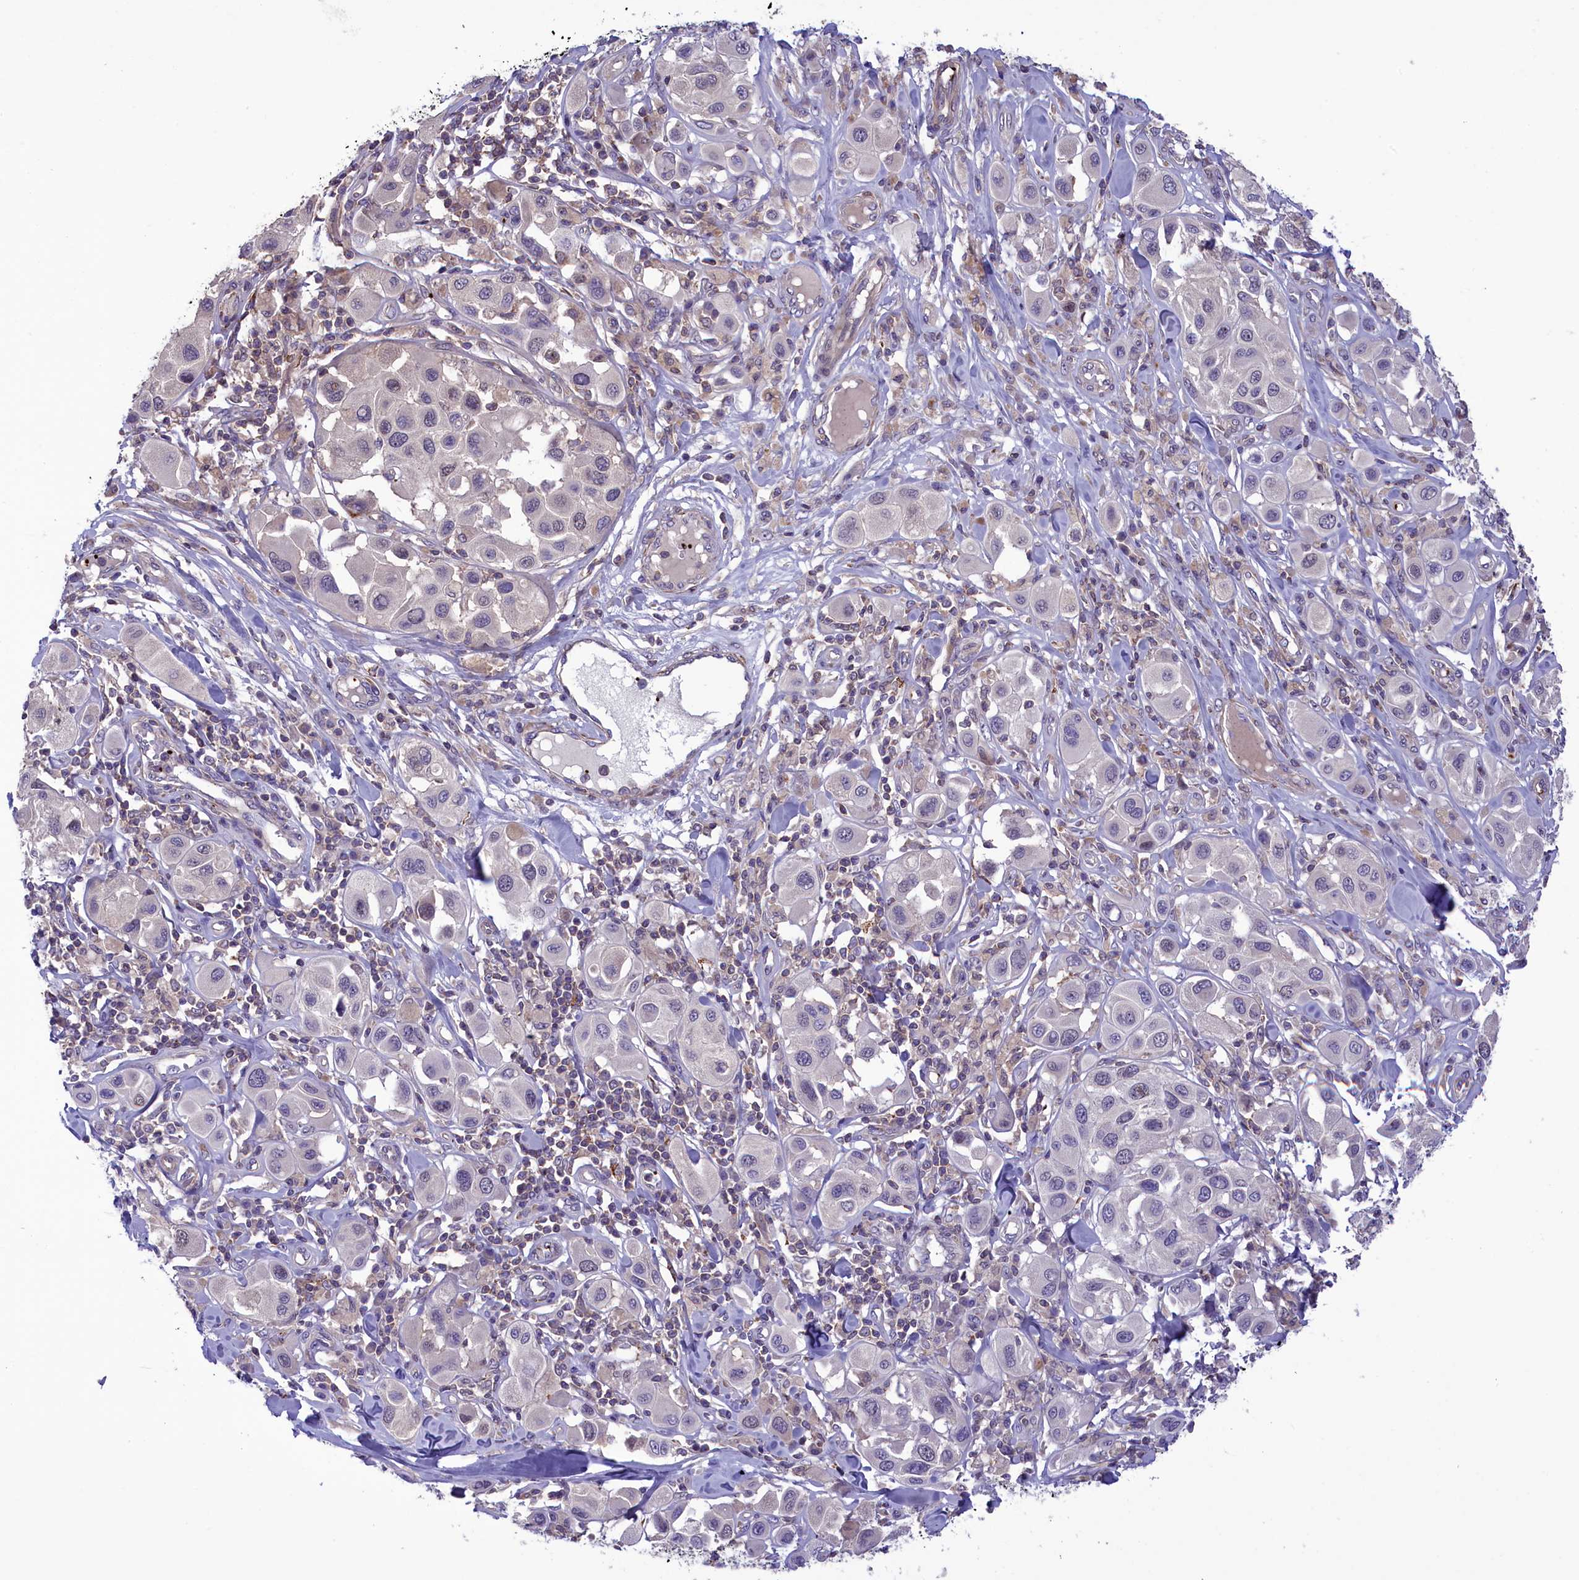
{"staining": {"intensity": "negative", "quantity": "none", "location": "none"}, "tissue": "melanoma", "cell_type": "Tumor cells", "image_type": "cancer", "snomed": [{"axis": "morphology", "description": "Malignant melanoma, Metastatic site"}, {"axis": "topography", "description": "Skin"}], "caption": "DAB immunohistochemical staining of malignant melanoma (metastatic site) exhibits no significant positivity in tumor cells. Brightfield microscopy of immunohistochemistry stained with DAB (brown) and hematoxylin (blue), captured at high magnification.", "gene": "HEATR3", "patient": {"sex": "male", "age": 41}}